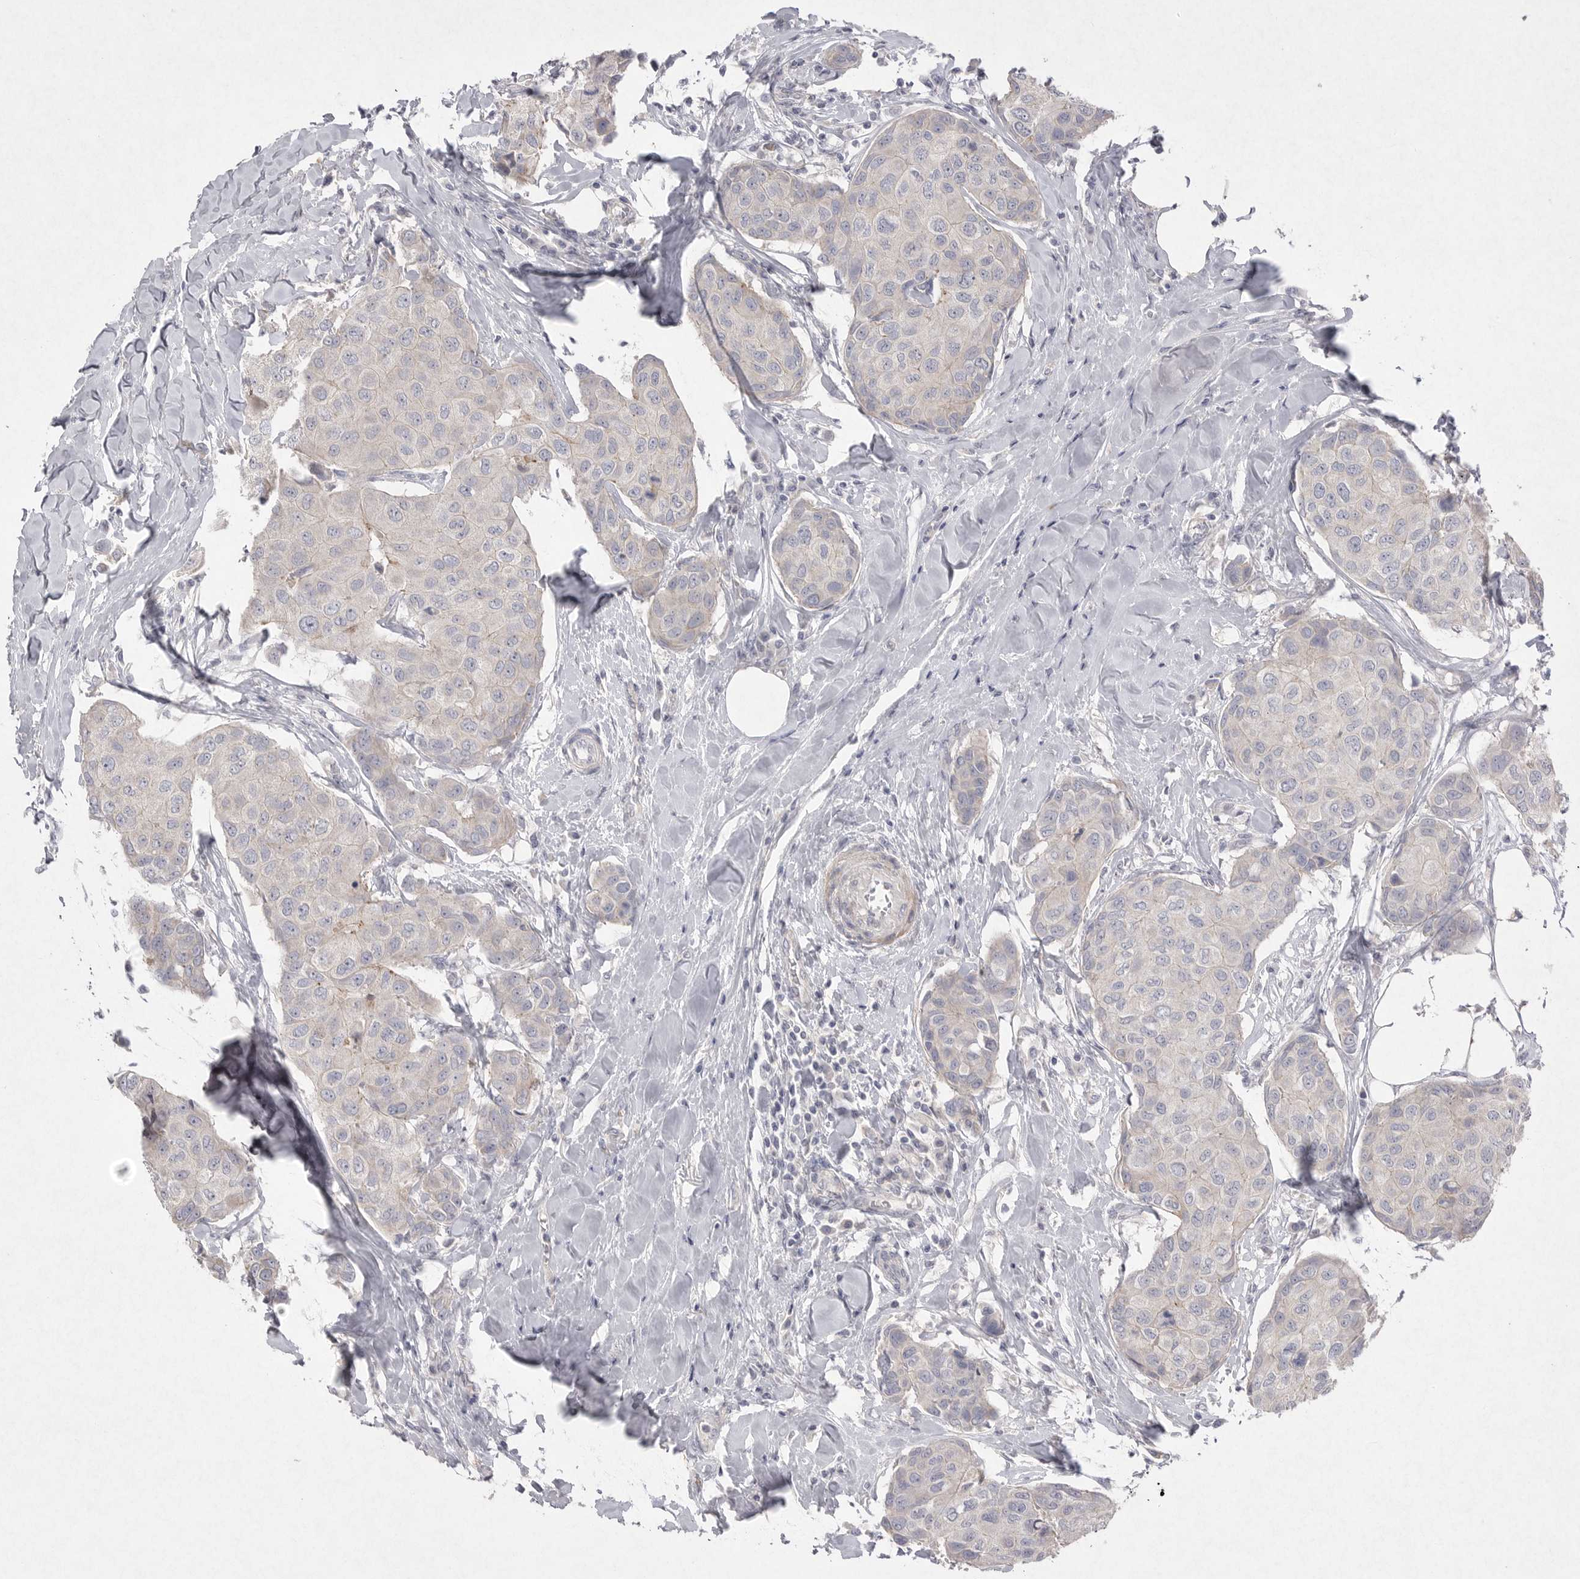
{"staining": {"intensity": "negative", "quantity": "none", "location": "none"}, "tissue": "breast cancer", "cell_type": "Tumor cells", "image_type": "cancer", "snomed": [{"axis": "morphology", "description": "Duct carcinoma"}, {"axis": "topography", "description": "Breast"}], "caption": "Tumor cells show no significant protein staining in breast cancer (infiltrating ductal carcinoma).", "gene": "VANGL2", "patient": {"sex": "female", "age": 80}}